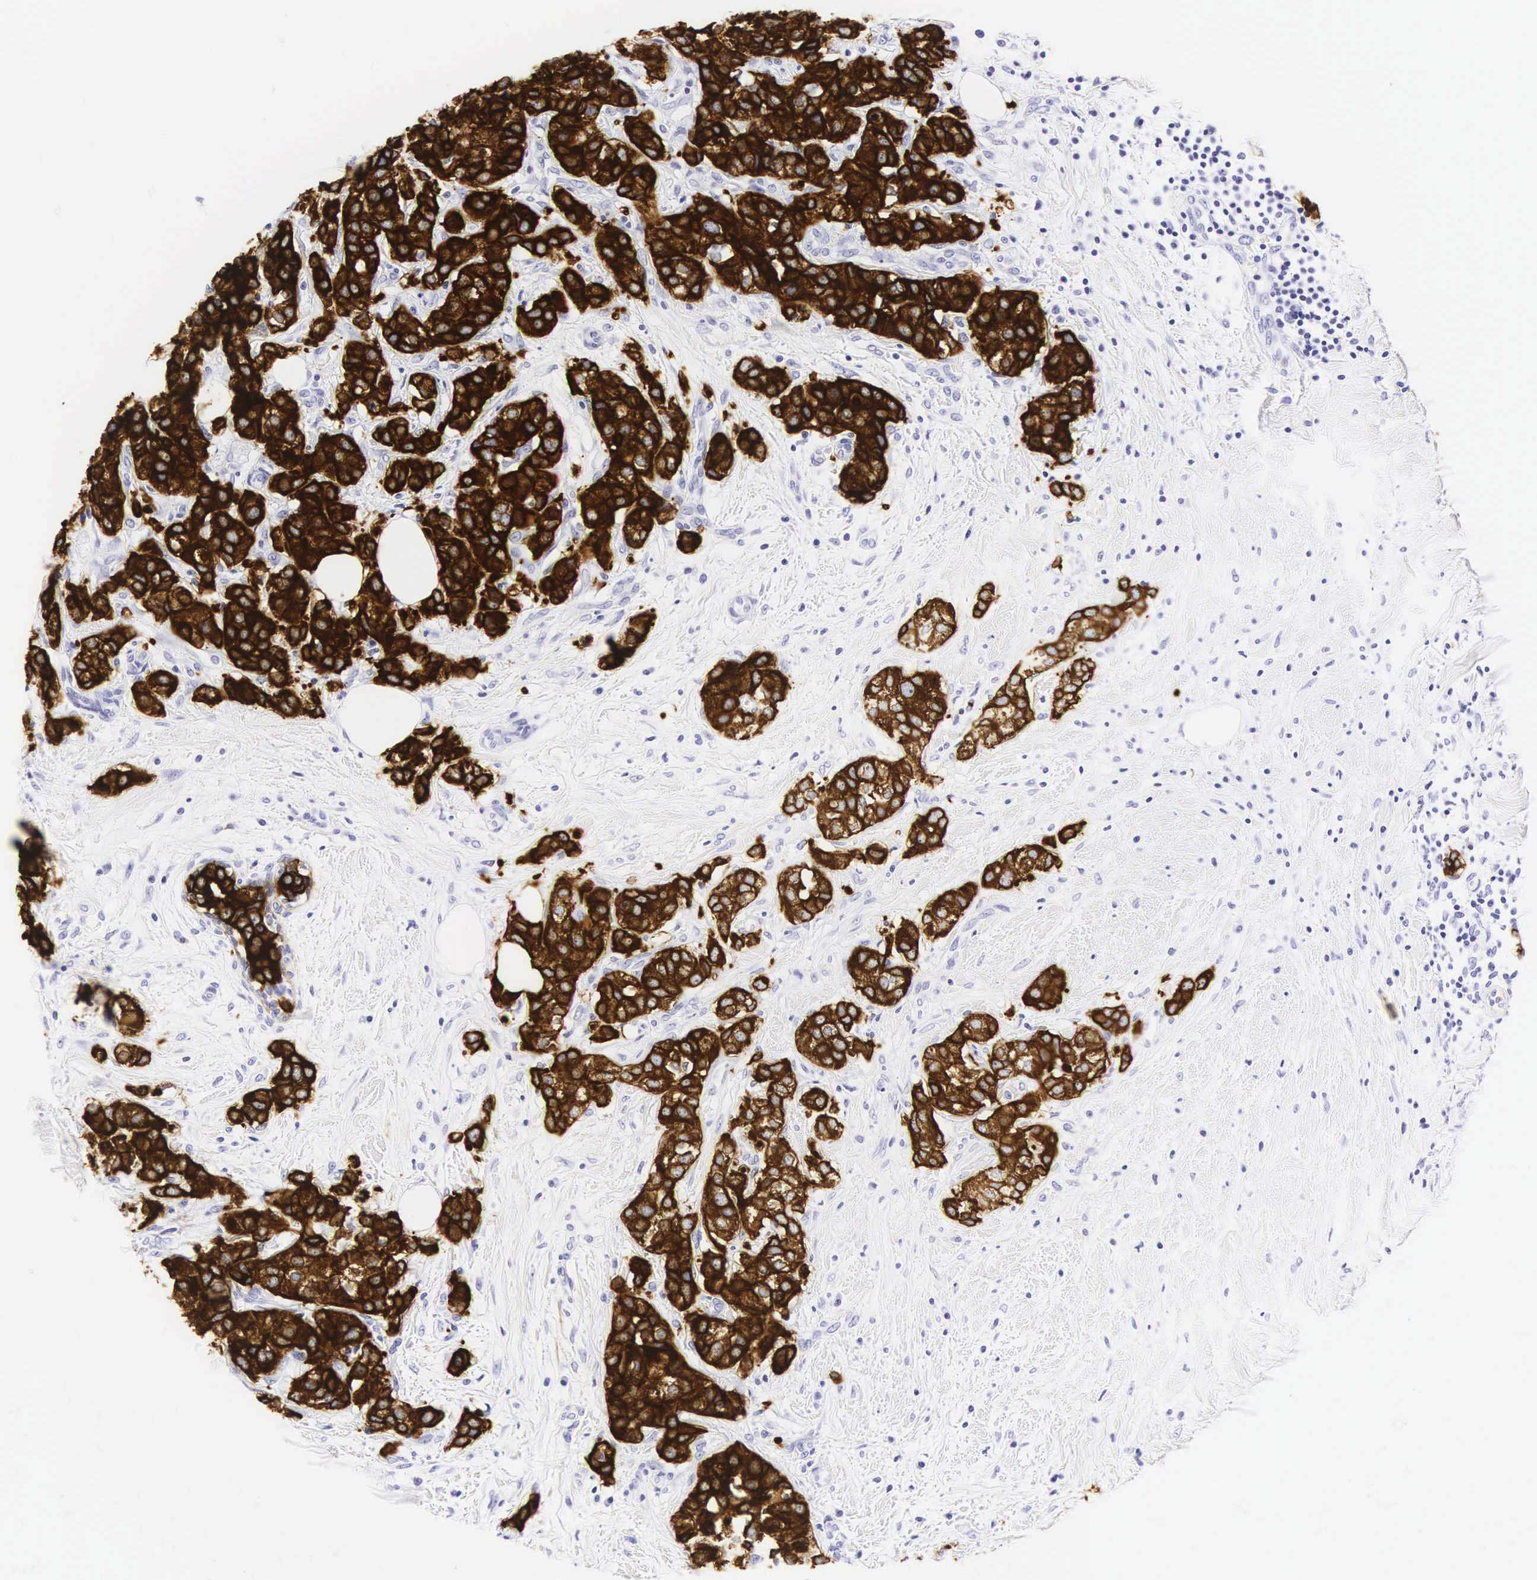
{"staining": {"intensity": "strong", "quantity": ">75%", "location": "cytoplasmic/membranous"}, "tissue": "breast cancer", "cell_type": "Tumor cells", "image_type": "cancer", "snomed": [{"axis": "morphology", "description": "Duct carcinoma"}, {"axis": "topography", "description": "Breast"}], "caption": "Approximately >75% of tumor cells in breast infiltrating ductal carcinoma exhibit strong cytoplasmic/membranous protein expression as visualized by brown immunohistochemical staining.", "gene": "KRT18", "patient": {"sex": "female", "age": 55}}